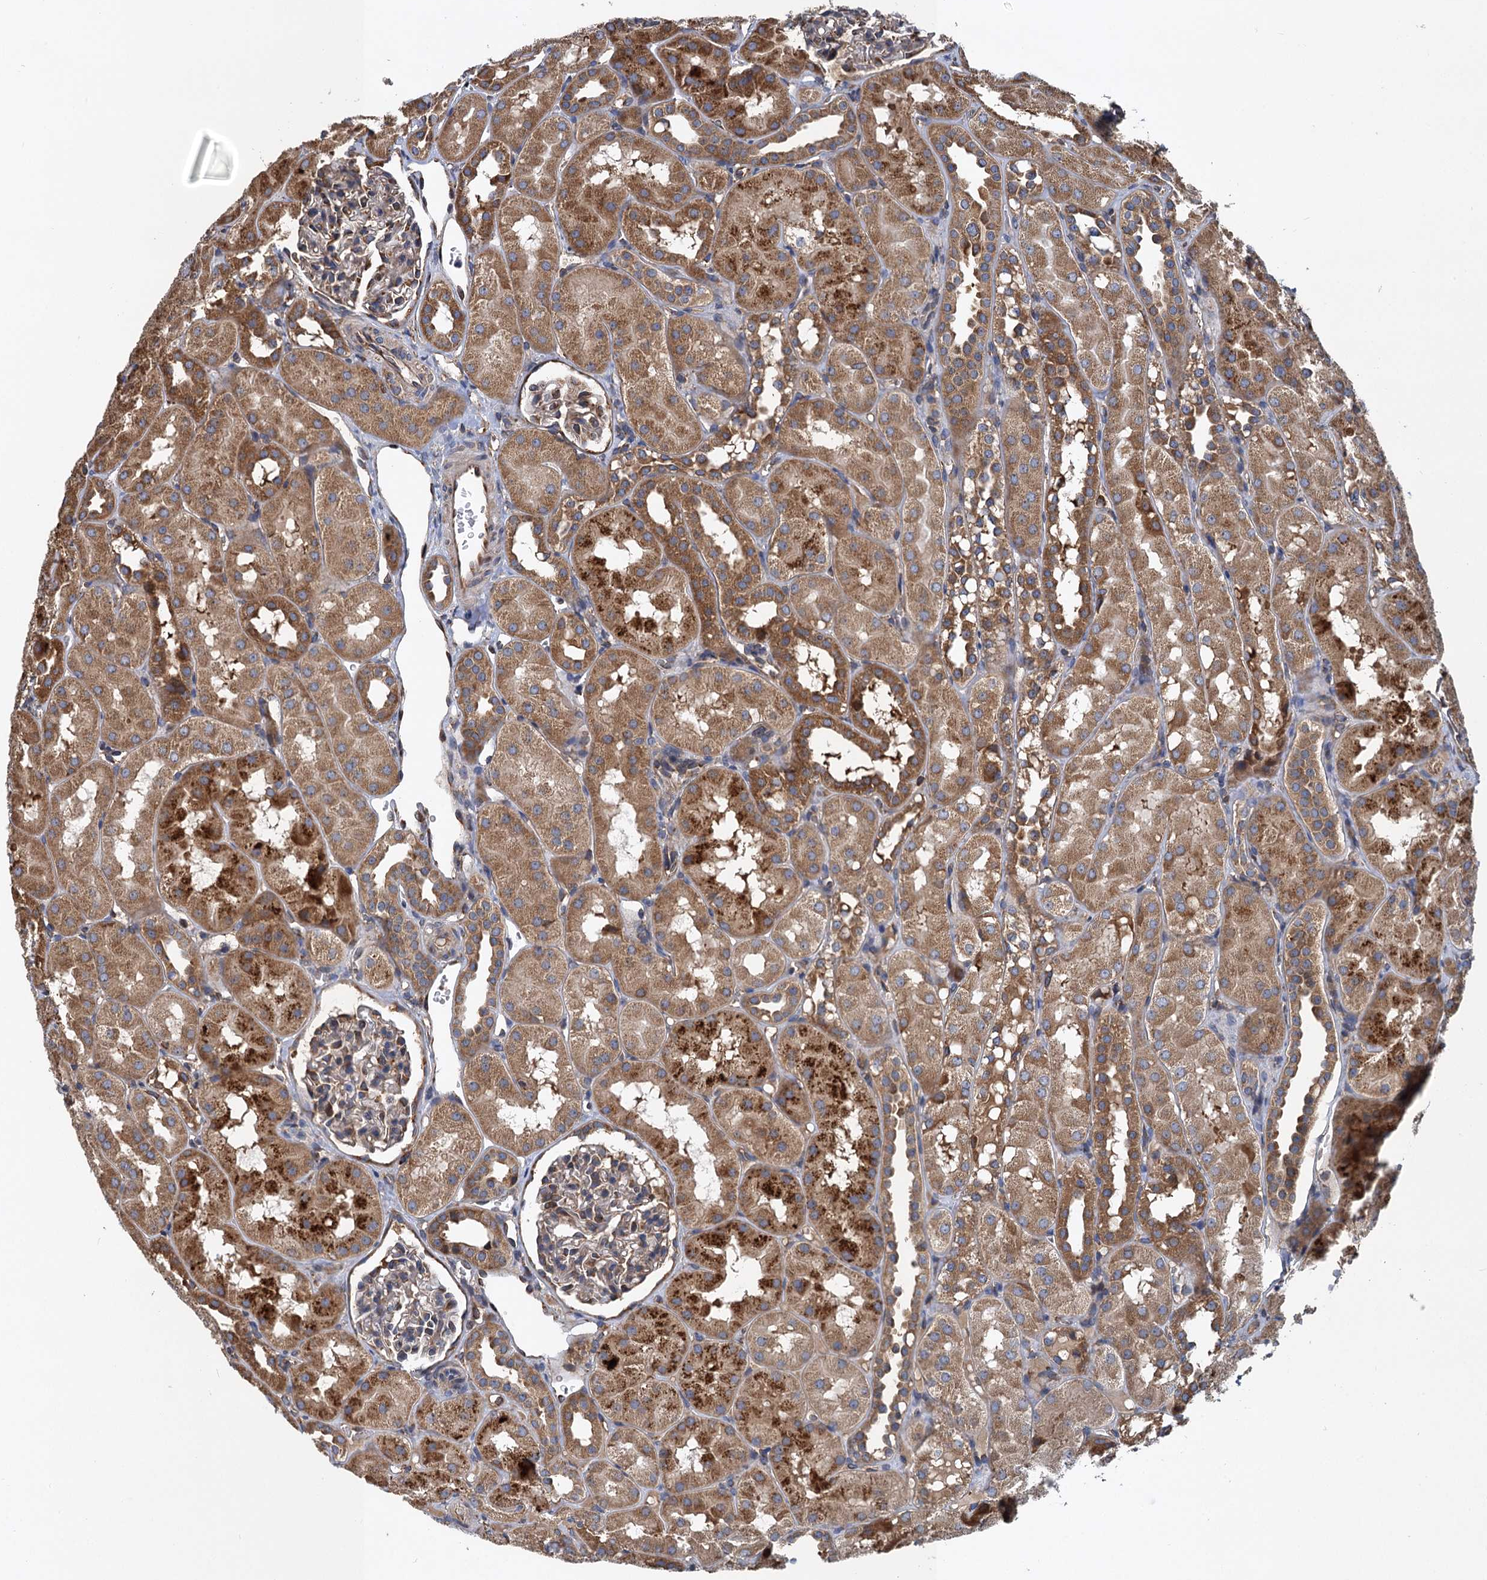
{"staining": {"intensity": "moderate", "quantity": "<25%", "location": "cytoplasmic/membranous"}, "tissue": "kidney", "cell_type": "Cells in glomeruli", "image_type": "normal", "snomed": [{"axis": "morphology", "description": "Normal tissue, NOS"}, {"axis": "topography", "description": "Kidney"}, {"axis": "topography", "description": "Urinary bladder"}], "caption": "A low amount of moderate cytoplasmic/membranous positivity is present in approximately <25% of cells in glomeruli in benign kidney. (Brightfield microscopy of DAB IHC at high magnification).", "gene": "LINS1", "patient": {"sex": "male", "age": 16}}